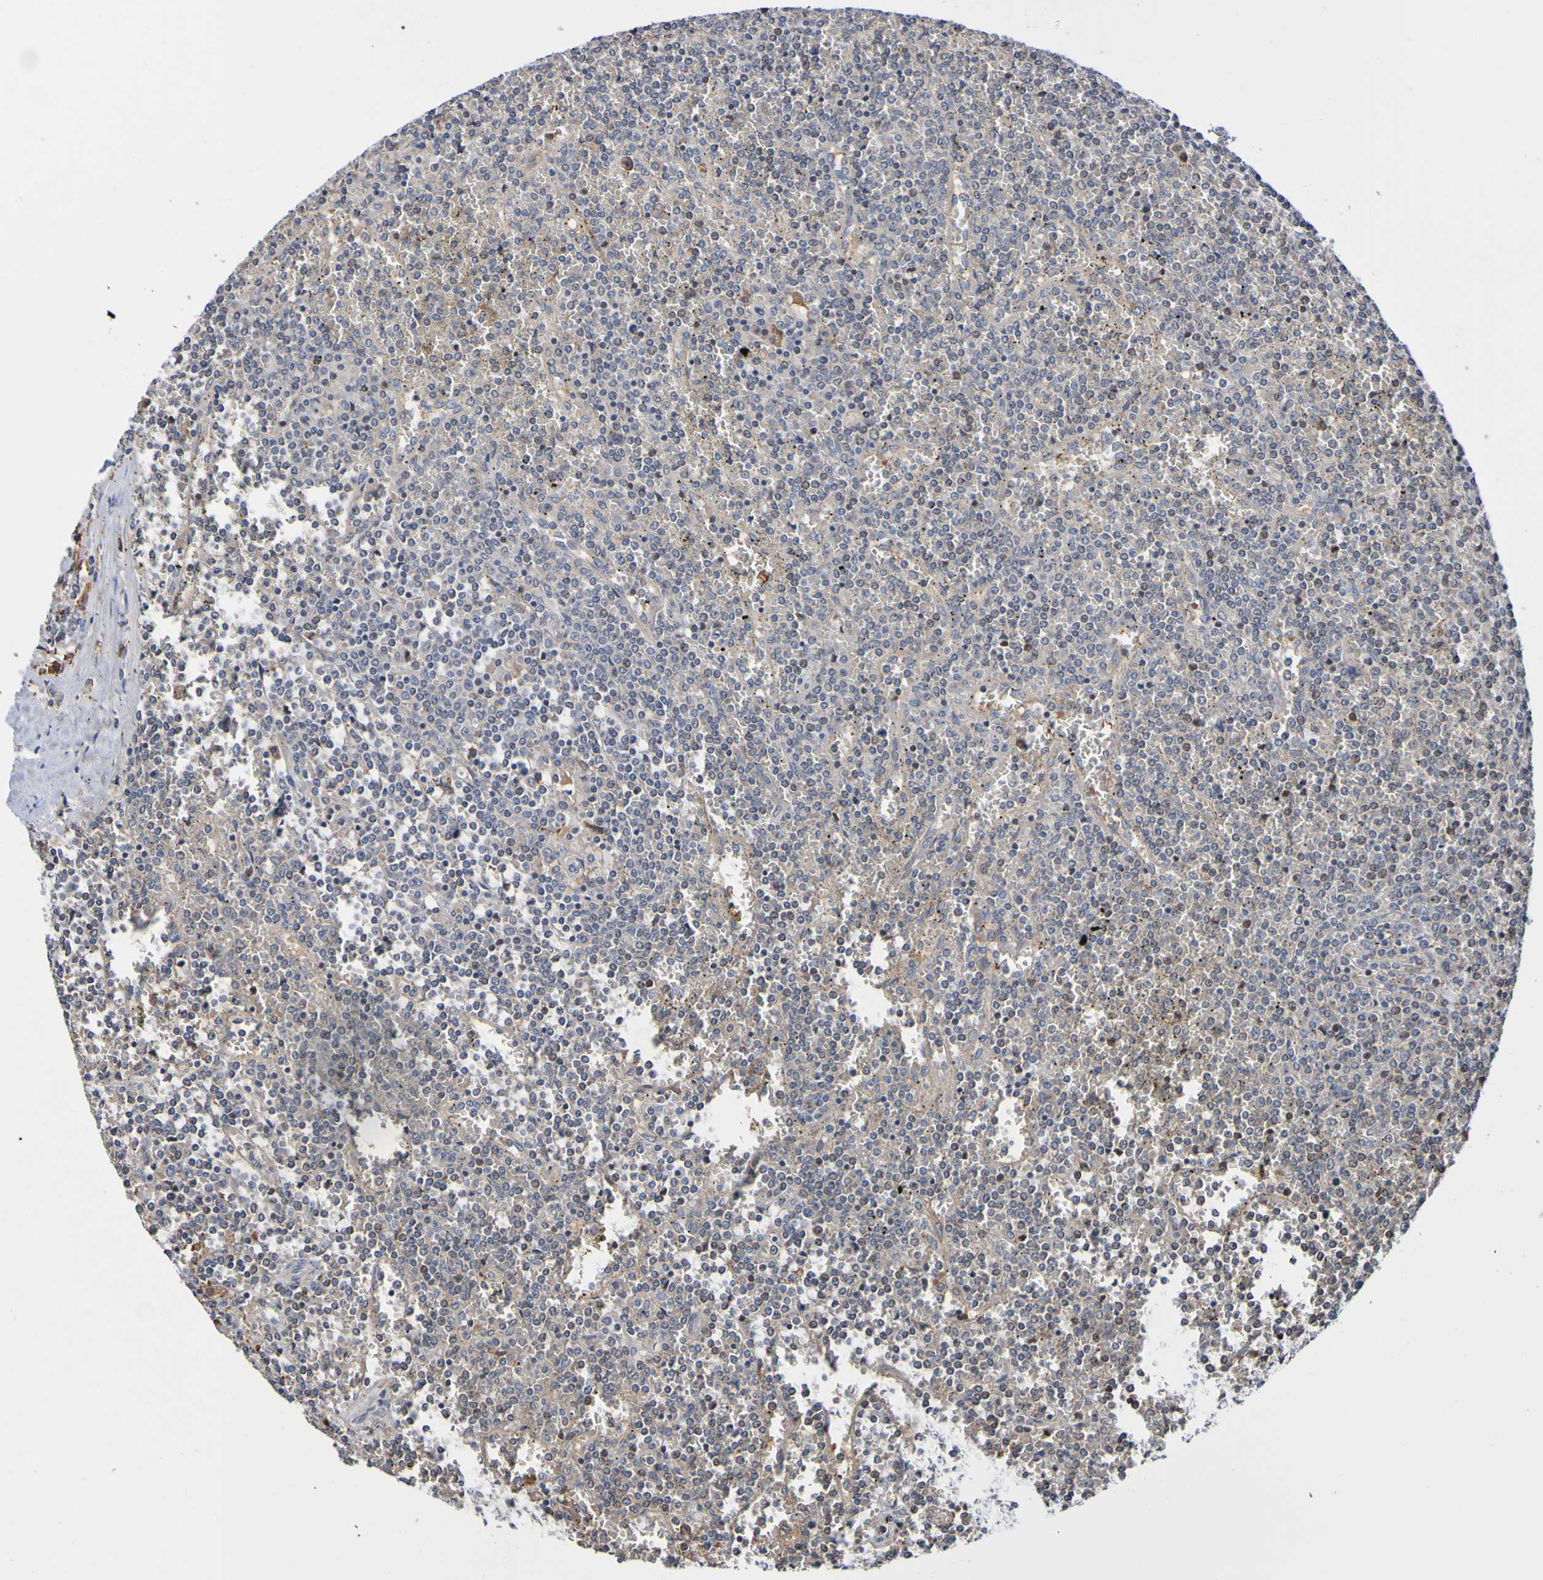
{"staining": {"intensity": "negative", "quantity": "none", "location": "none"}, "tissue": "lymphoma", "cell_type": "Tumor cells", "image_type": "cancer", "snomed": [{"axis": "morphology", "description": "Malignant lymphoma, non-Hodgkin's type, Low grade"}, {"axis": "topography", "description": "Spleen"}], "caption": "Immunohistochemistry (IHC) micrograph of neoplastic tissue: human lymphoma stained with DAB (3,3'-diaminobenzidine) shows no significant protein staining in tumor cells.", "gene": "AXIN1", "patient": {"sex": "female", "age": 19}}